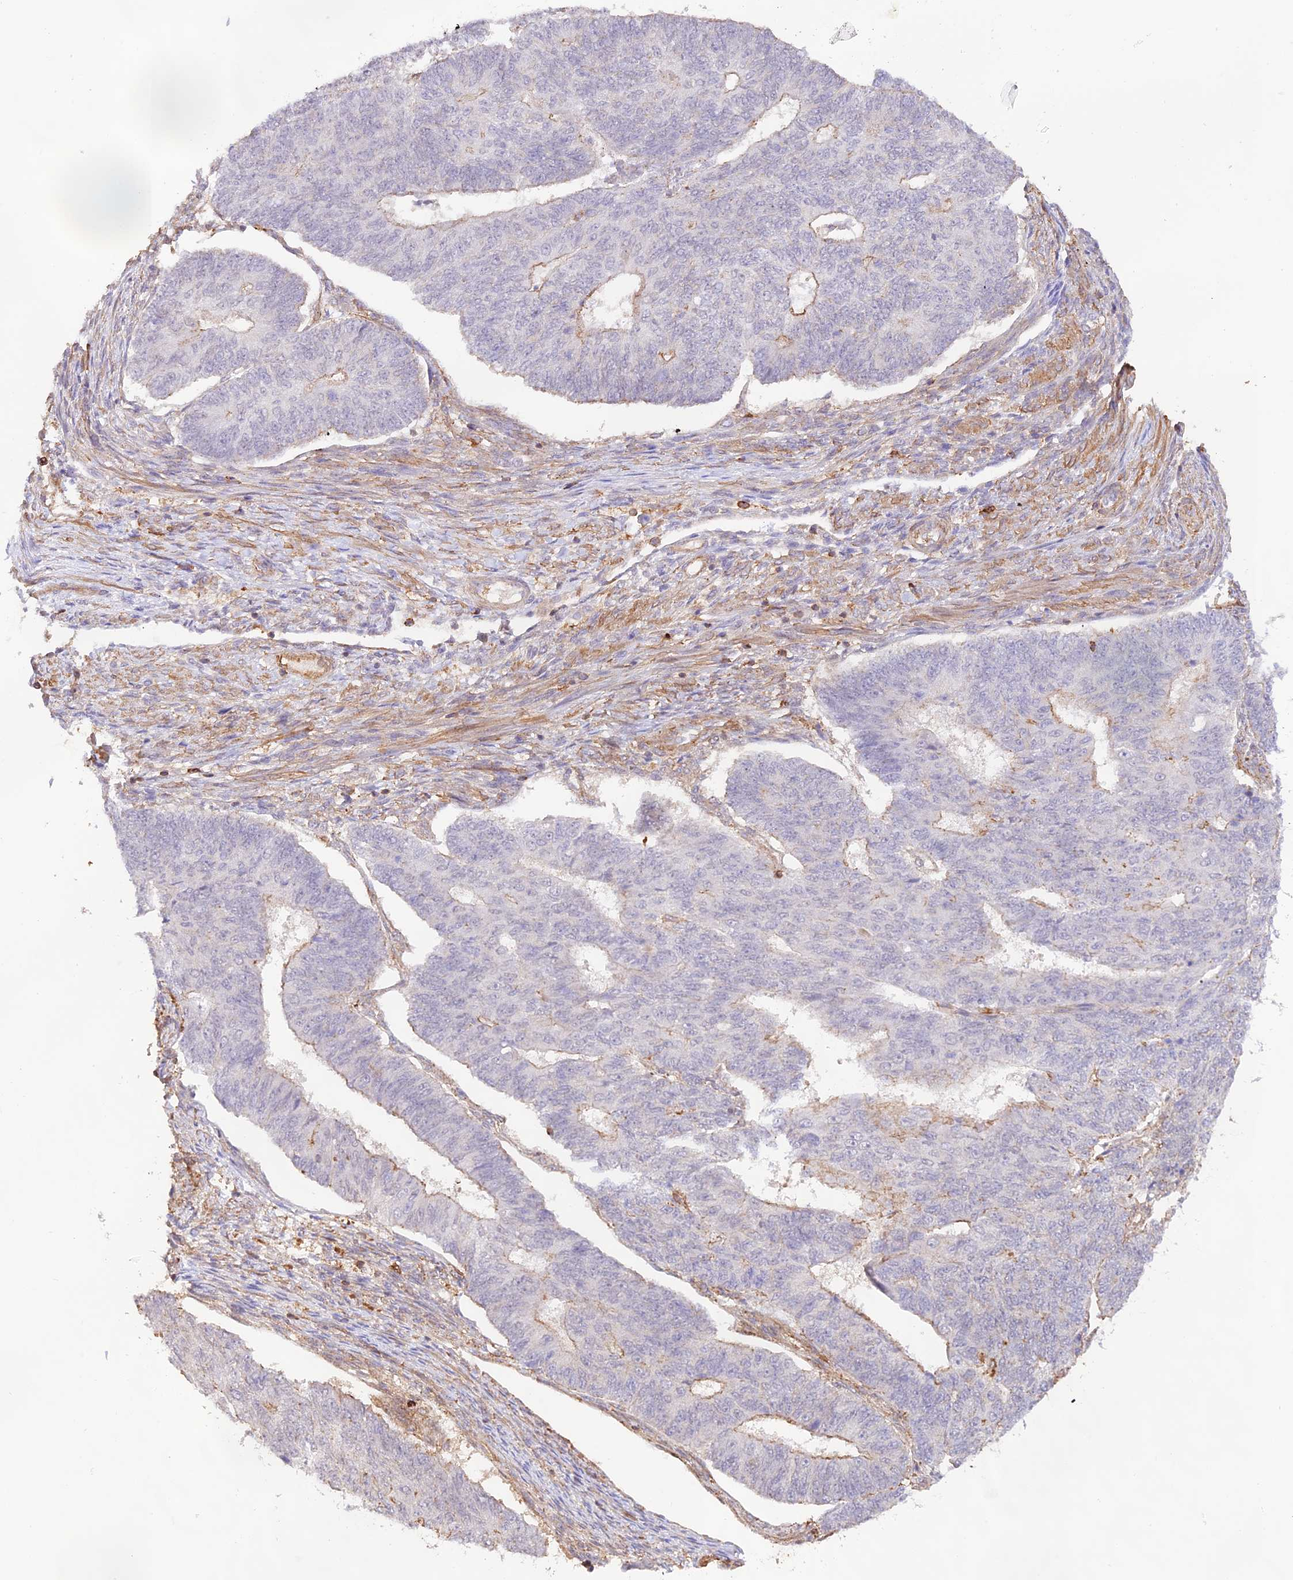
{"staining": {"intensity": "weak", "quantity": "<25%", "location": "cytoplasmic/membranous"}, "tissue": "endometrial cancer", "cell_type": "Tumor cells", "image_type": "cancer", "snomed": [{"axis": "morphology", "description": "Adenocarcinoma, NOS"}, {"axis": "topography", "description": "Endometrium"}], "caption": "Protein analysis of endometrial cancer exhibits no significant expression in tumor cells.", "gene": "DENND1C", "patient": {"sex": "female", "age": 32}}